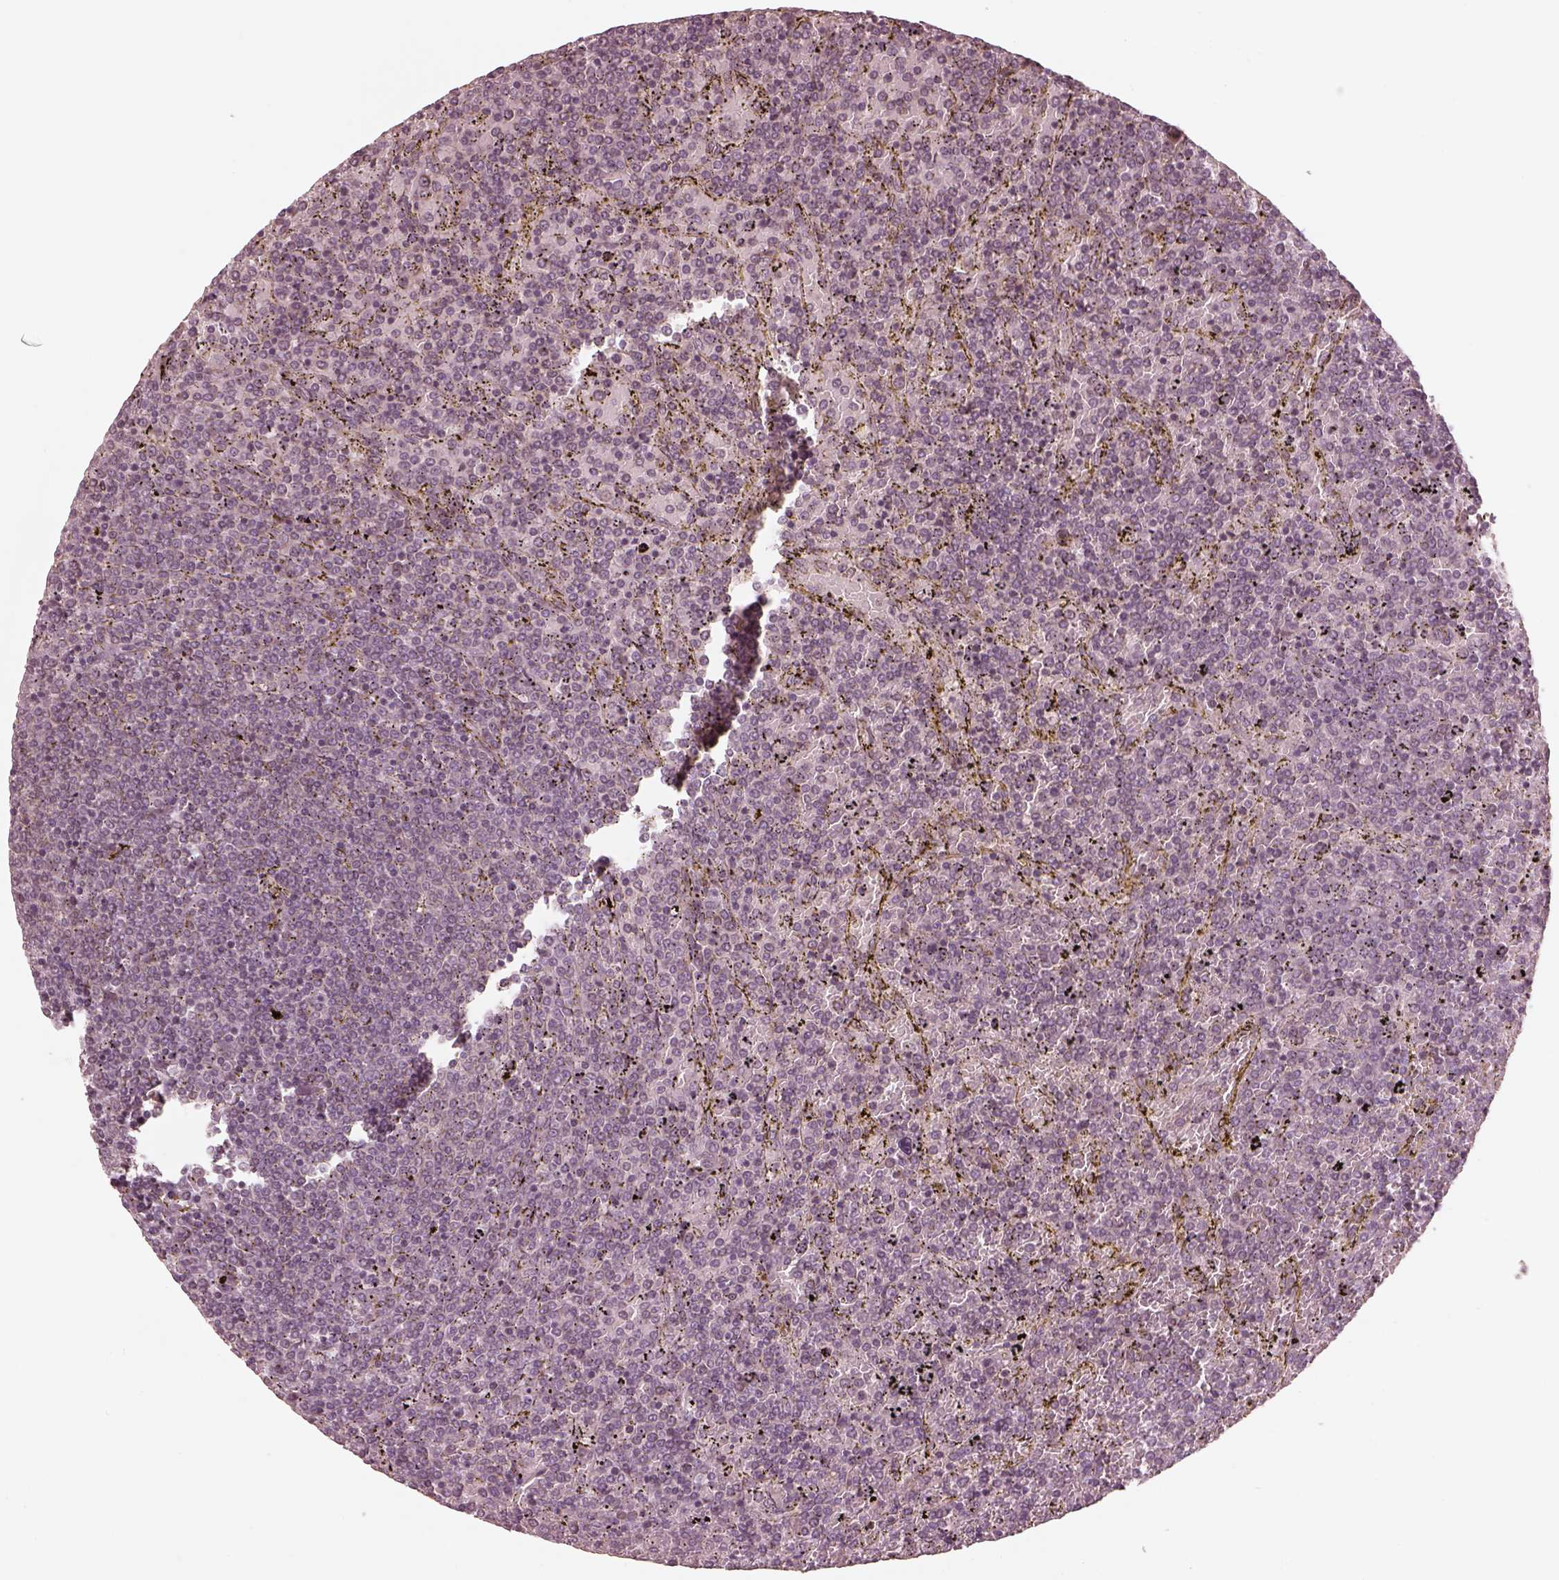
{"staining": {"intensity": "negative", "quantity": "none", "location": "none"}, "tissue": "lymphoma", "cell_type": "Tumor cells", "image_type": "cancer", "snomed": [{"axis": "morphology", "description": "Malignant lymphoma, non-Hodgkin's type, Low grade"}, {"axis": "topography", "description": "Spleen"}], "caption": "Tumor cells are negative for brown protein staining in lymphoma.", "gene": "IQCB1", "patient": {"sex": "female", "age": 77}}